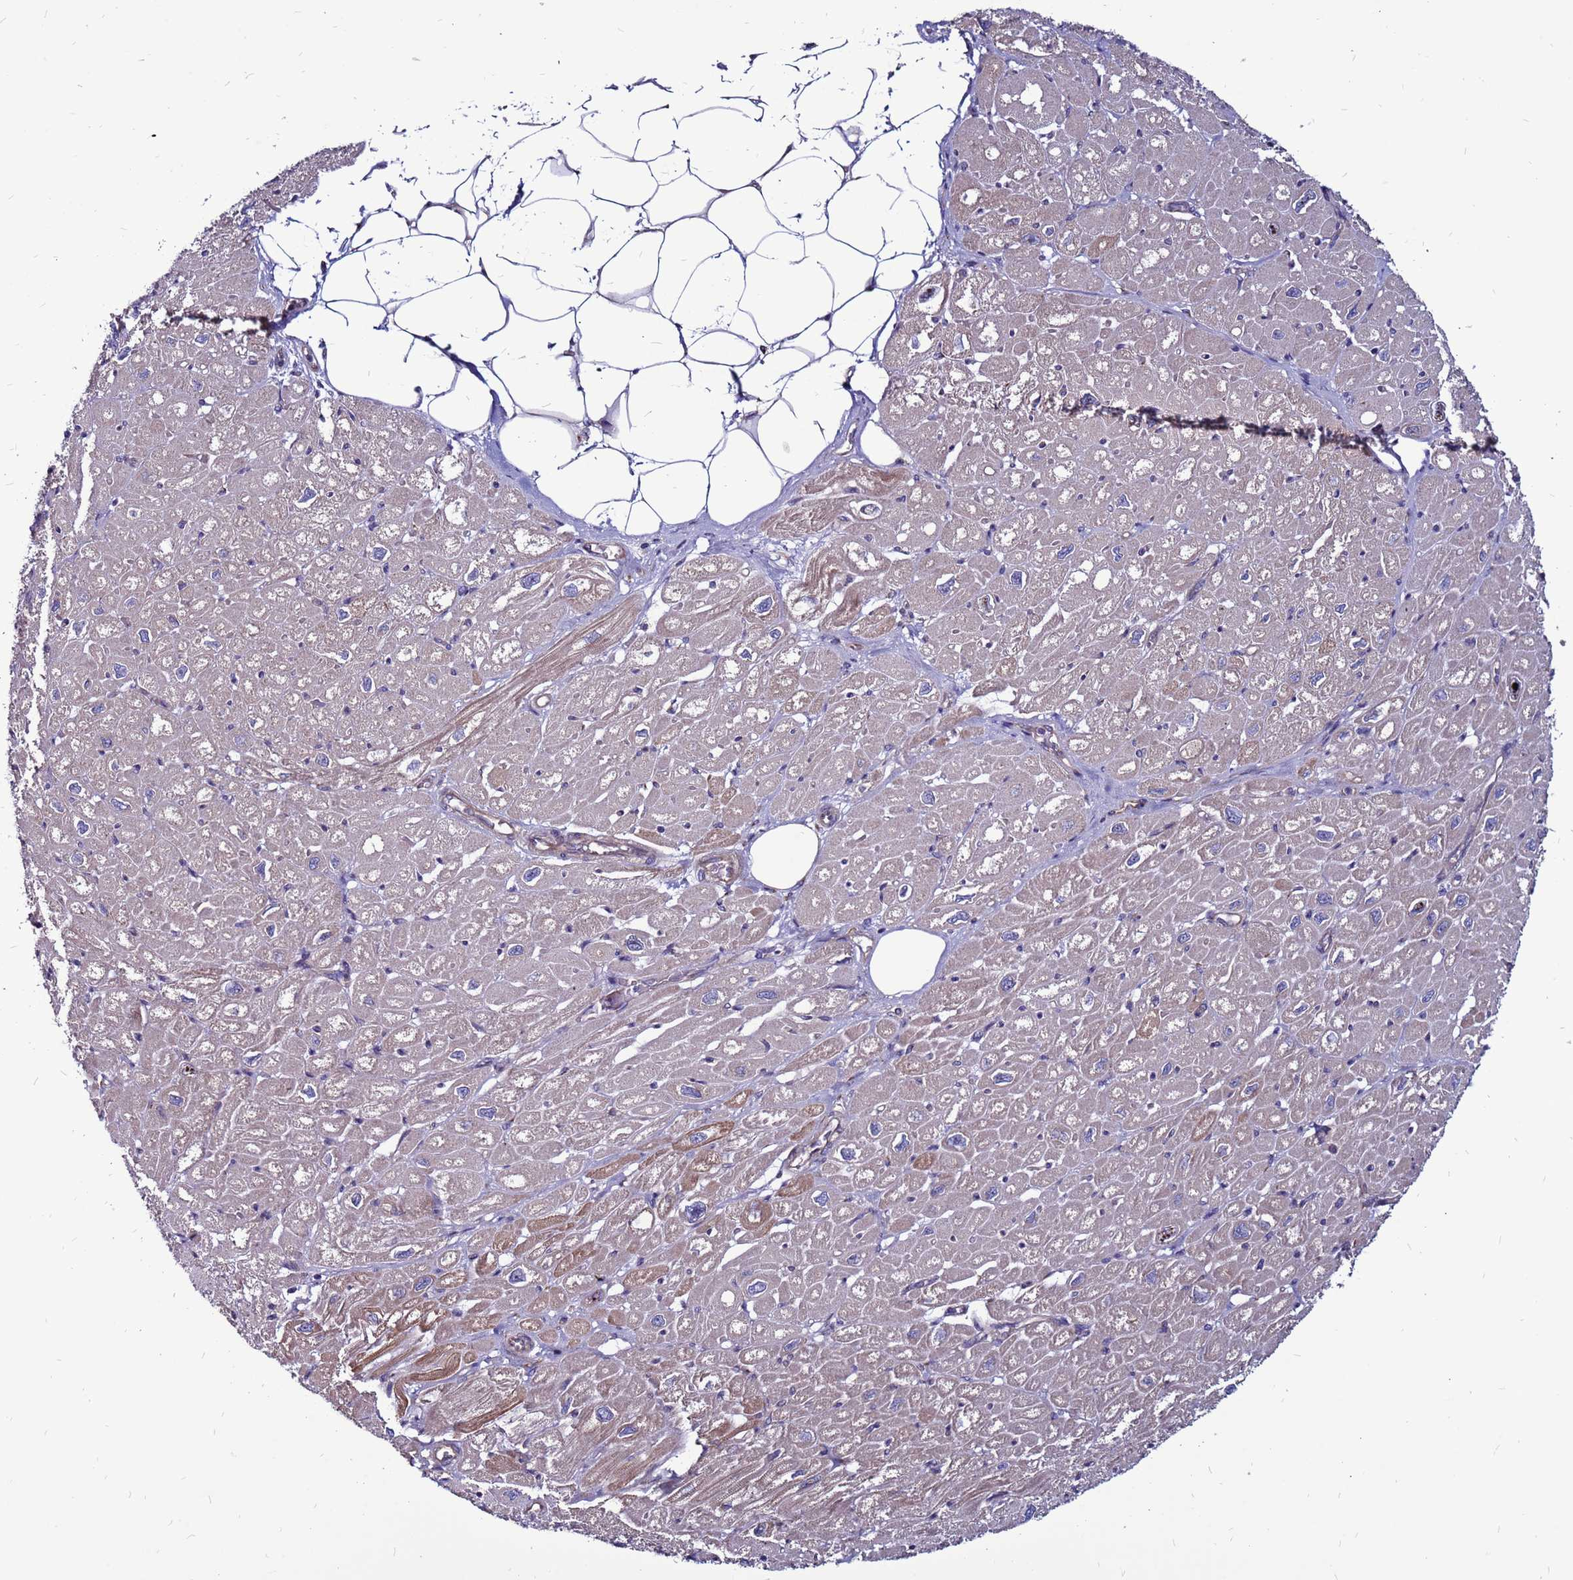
{"staining": {"intensity": "weak", "quantity": "25%-75%", "location": "cytoplasmic/membranous"}, "tissue": "heart muscle", "cell_type": "Cardiomyocytes", "image_type": "normal", "snomed": [{"axis": "morphology", "description": "Normal tissue, NOS"}, {"axis": "topography", "description": "Heart"}], "caption": "Cardiomyocytes exhibit low levels of weak cytoplasmic/membranous staining in about 25%-75% of cells in benign heart muscle. (Stains: DAB (3,3'-diaminobenzidine) in brown, nuclei in blue, Microscopy: brightfield microscopy at high magnification).", "gene": "GPN3", "patient": {"sex": "male", "age": 50}}